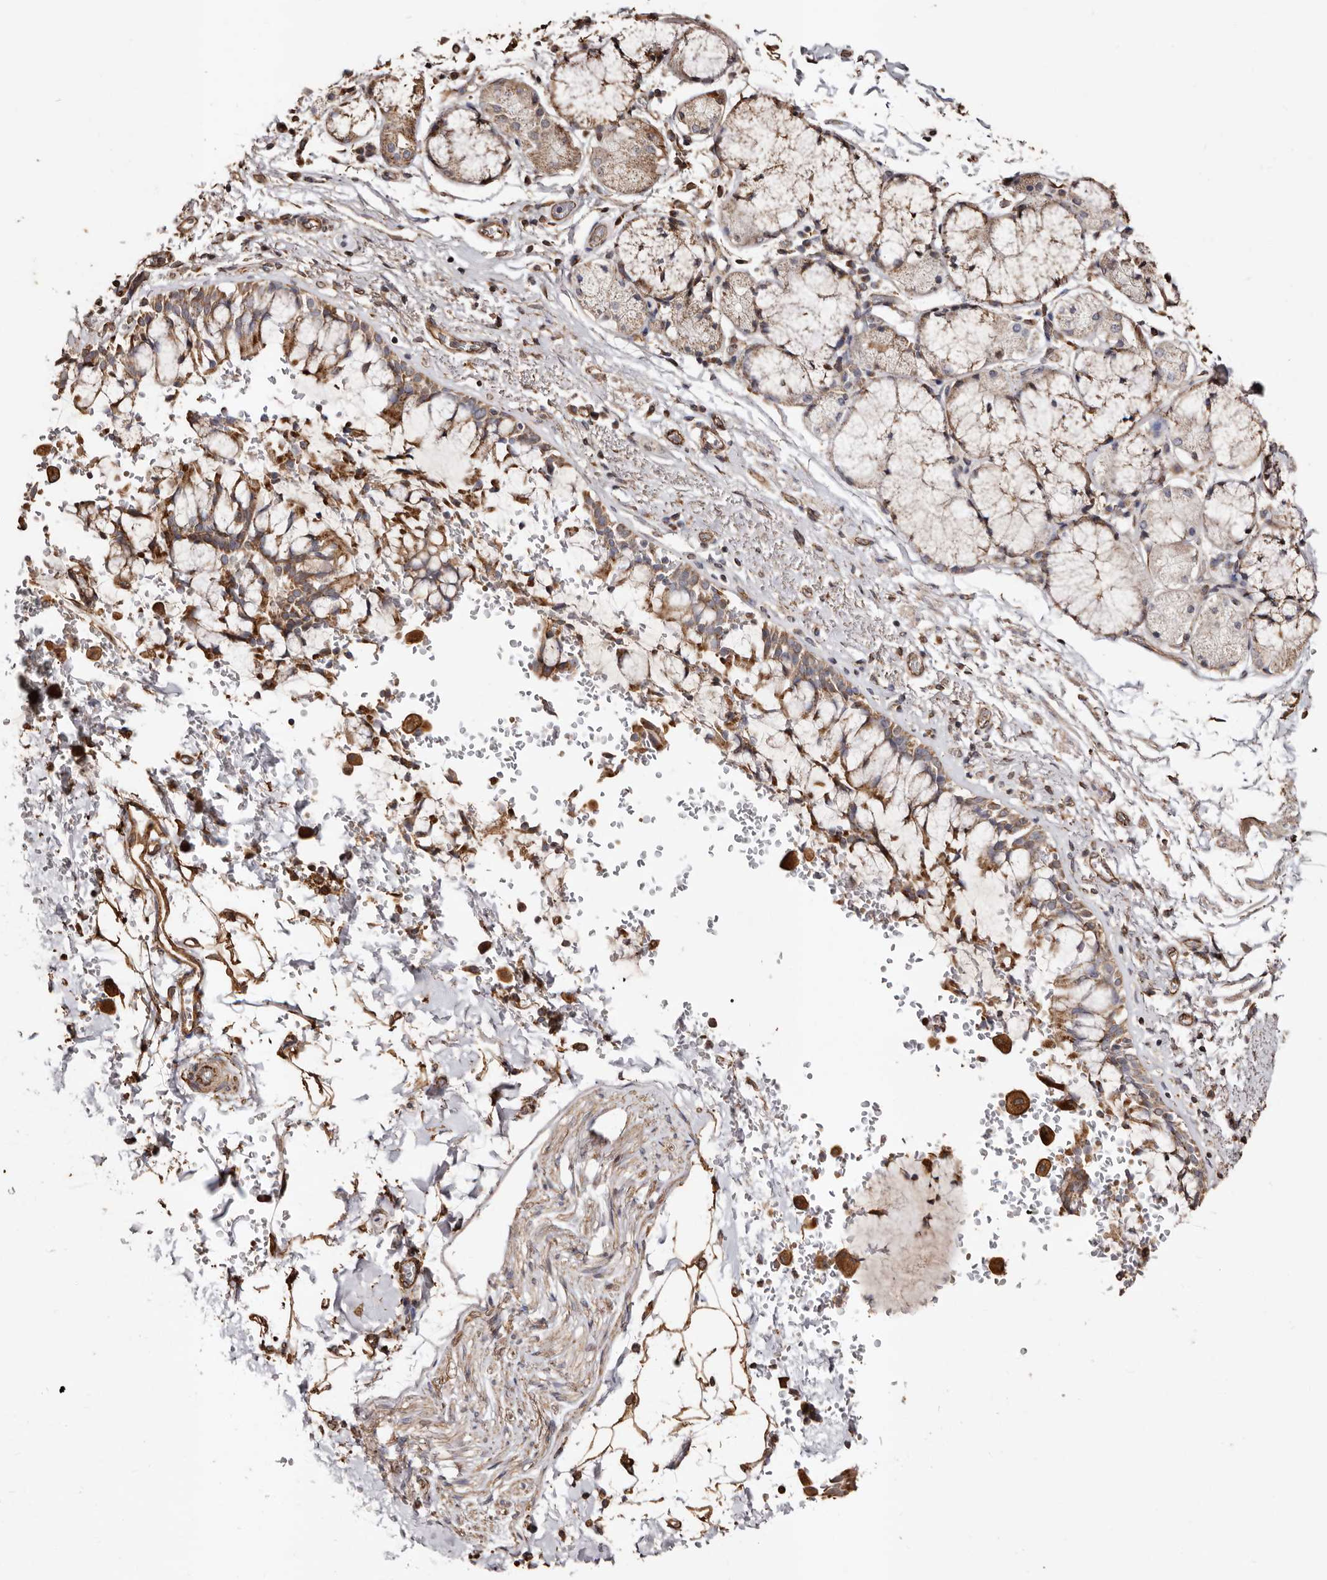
{"staining": {"intensity": "moderate", "quantity": ">75%", "location": "cytoplasmic/membranous"}, "tissue": "bronchus", "cell_type": "Respiratory epithelial cells", "image_type": "normal", "snomed": [{"axis": "morphology", "description": "Normal tissue, NOS"}, {"axis": "morphology", "description": "Inflammation, NOS"}, {"axis": "topography", "description": "Cartilage tissue"}, {"axis": "topography", "description": "Bronchus"}, {"axis": "topography", "description": "Lung"}], "caption": "A high-resolution micrograph shows immunohistochemistry staining of unremarkable bronchus, which demonstrates moderate cytoplasmic/membranous staining in approximately >75% of respiratory epithelial cells. (DAB (3,3'-diaminobenzidine) = brown stain, brightfield microscopy at high magnification).", "gene": "MACC1", "patient": {"sex": "female", "age": 64}}